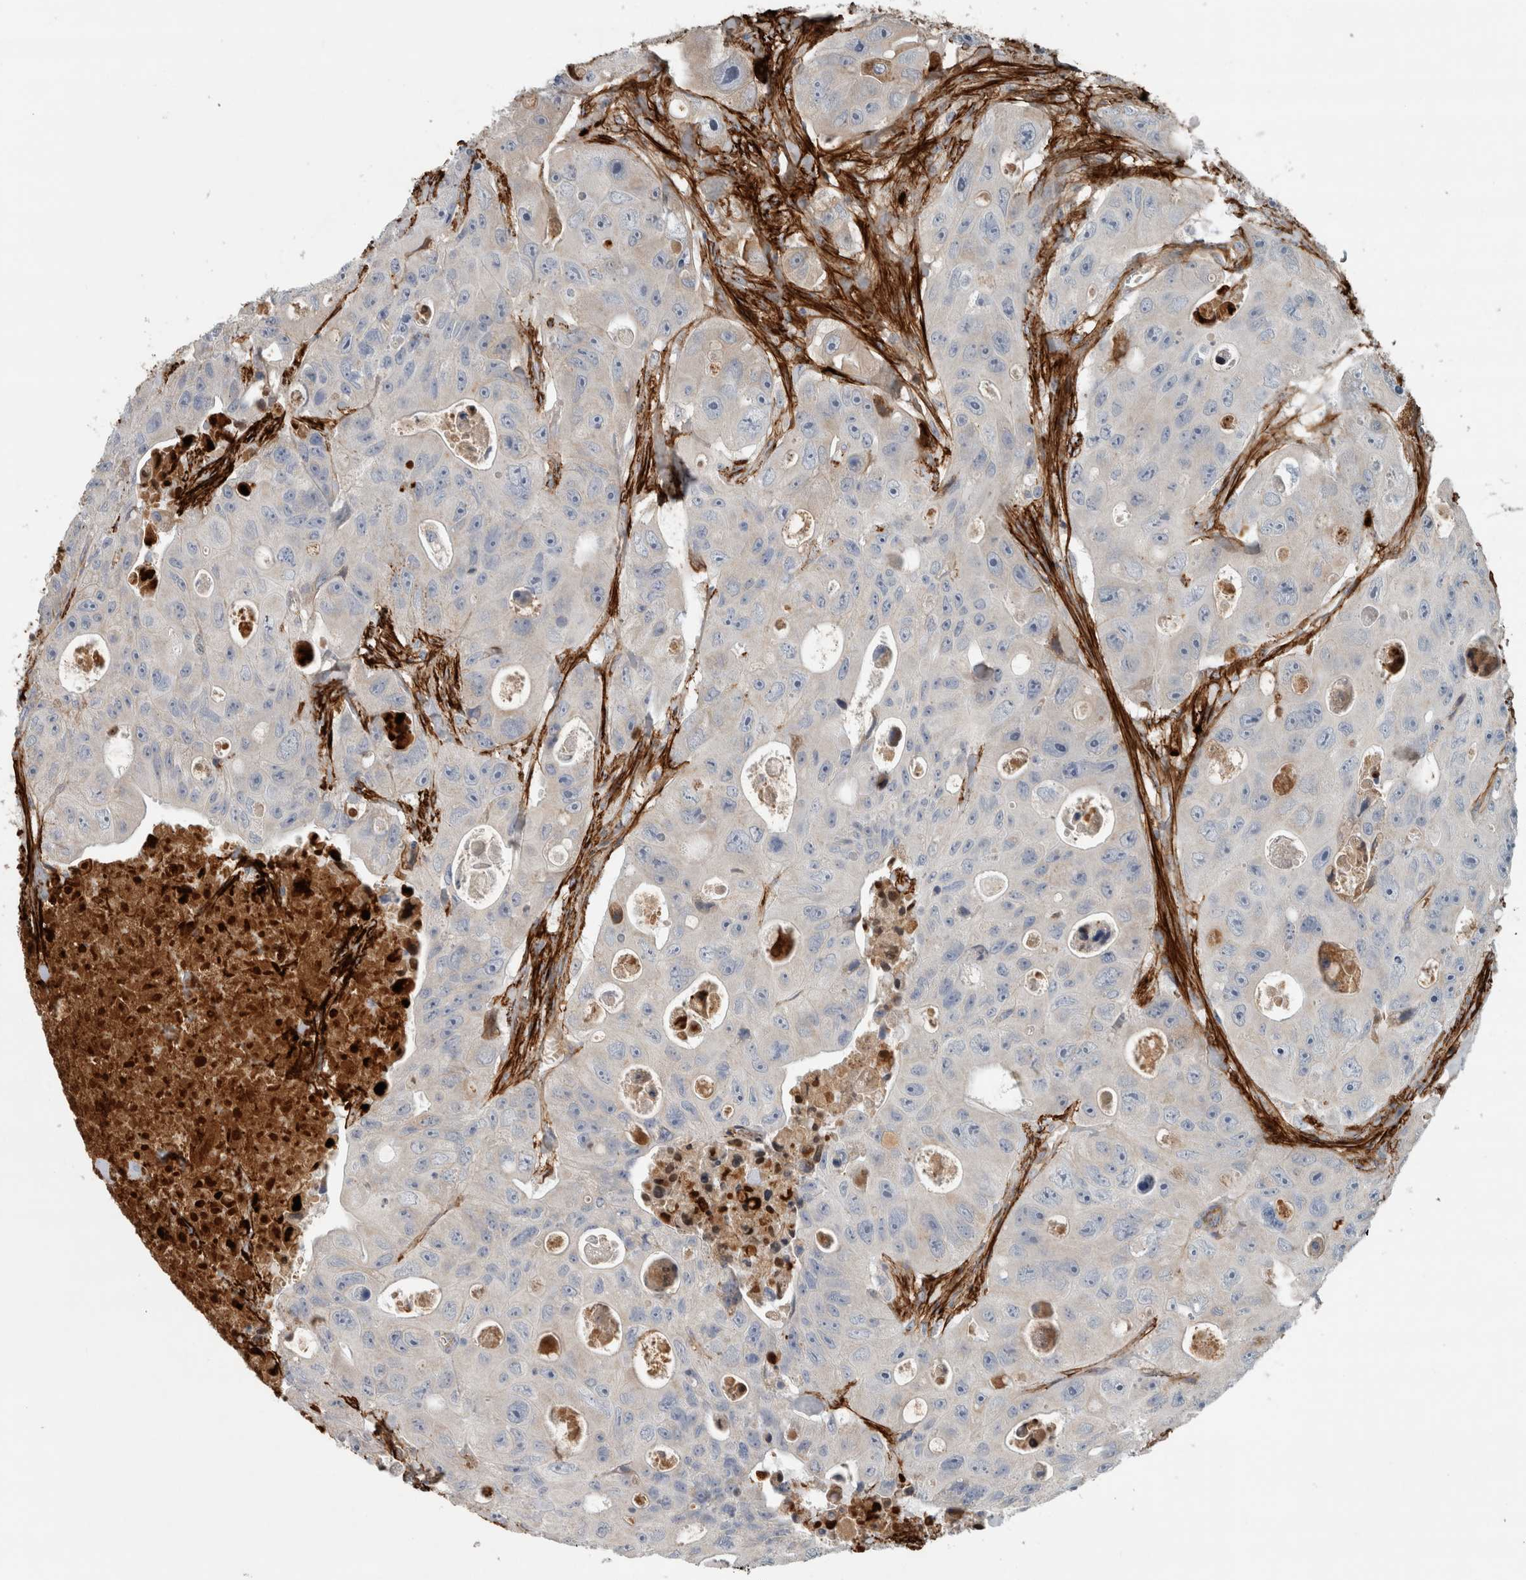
{"staining": {"intensity": "negative", "quantity": "none", "location": "none"}, "tissue": "colorectal cancer", "cell_type": "Tumor cells", "image_type": "cancer", "snomed": [{"axis": "morphology", "description": "Adenocarcinoma, NOS"}, {"axis": "topography", "description": "Colon"}], "caption": "A histopathology image of human colorectal cancer is negative for staining in tumor cells.", "gene": "FN1", "patient": {"sex": "female", "age": 46}}